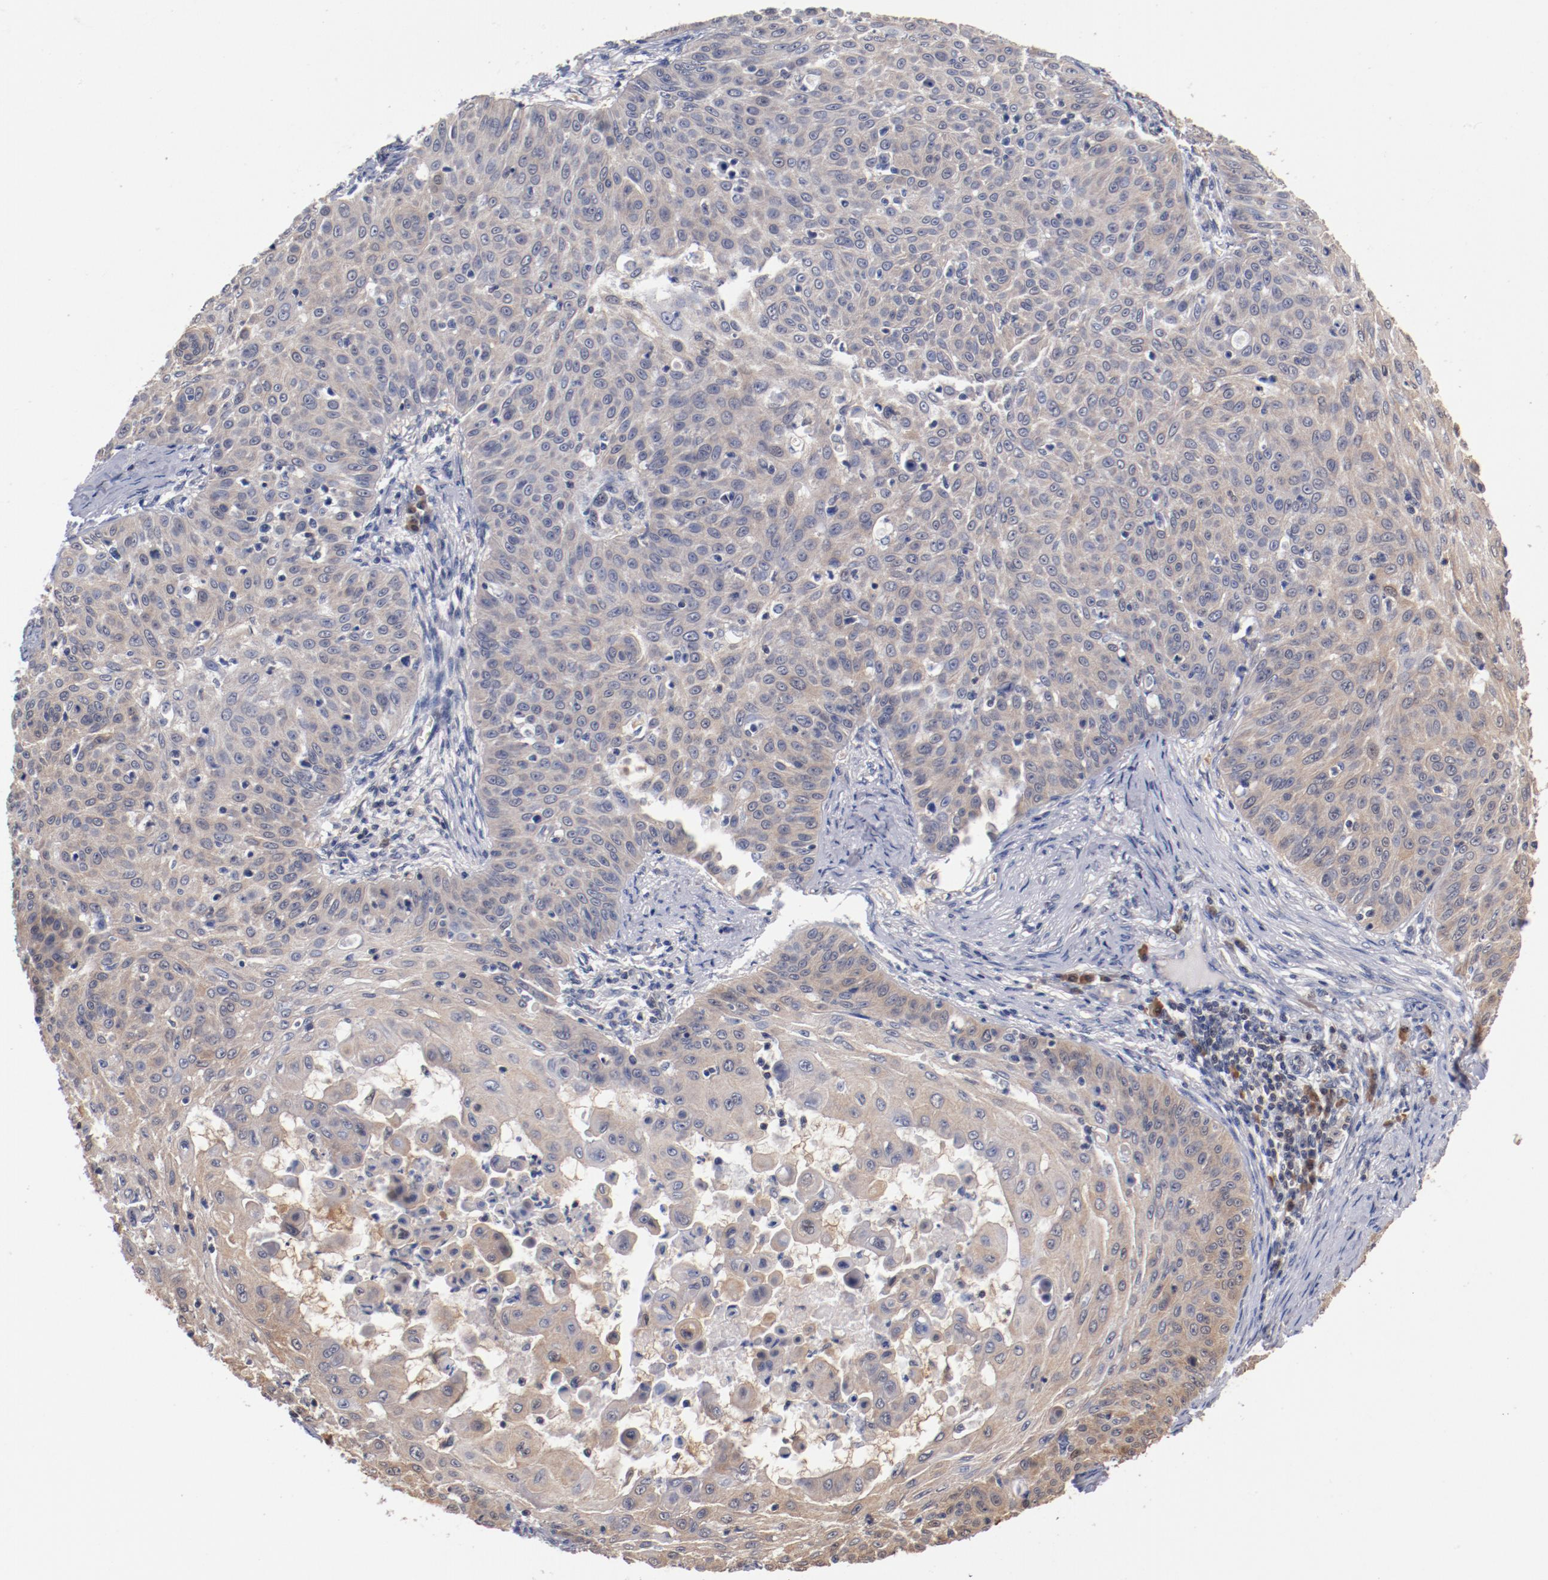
{"staining": {"intensity": "weak", "quantity": "25%-75%", "location": "cytoplasmic/membranous"}, "tissue": "skin cancer", "cell_type": "Tumor cells", "image_type": "cancer", "snomed": [{"axis": "morphology", "description": "Squamous cell carcinoma, NOS"}, {"axis": "topography", "description": "Skin"}], "caption": "Immunohistochemical staining of squamous cell carcinoma (skin) exhibits low levels of weak cytoplasmic/membranous protein positivity in approximately 25%-75% of tumor cells. The staining was performed using DAB to visualize the protein expression in brown, while the nuclei were stained in blue with hematoxylin (Magnification: 20x).", "gene": "MIF", "patient": {"sex": "male", "age": 82}}